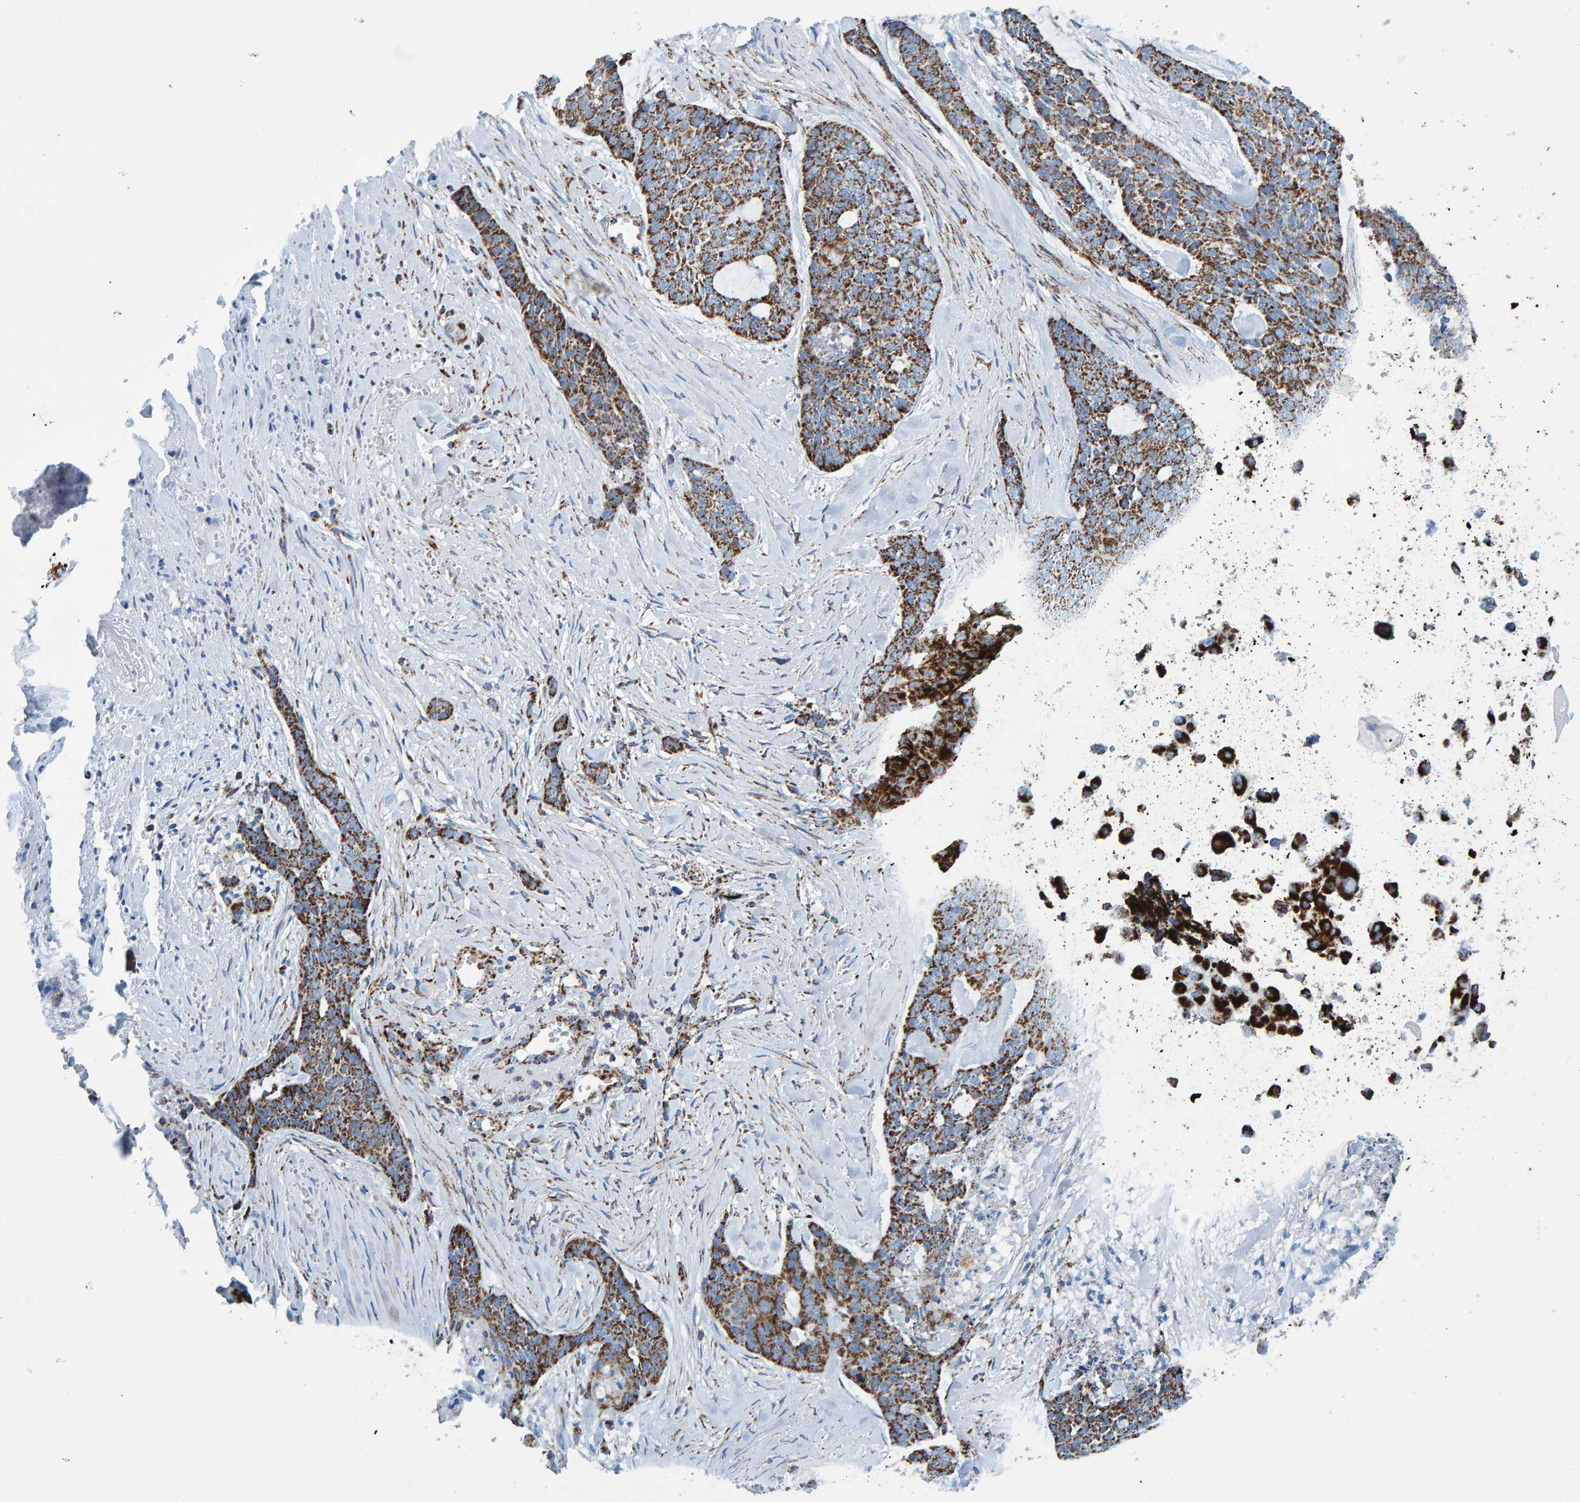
{"staining": {"intensity": "strong", "quantity": ">75%", "location": "cytoplasmic/membranous"}, "tissue": "skin cancer", "cell_type": "Tumor cells", "image_type": "cancer", "snomed": [{"axis": "morphology", "description": "Basal cell carcinoma"}, {"axis": "topography", "description": "Skin"}], "caption": "Immunohistochemical staining of human skin basal cell carcinoma demonstrates high levels of strong cytoplasmic/membranous staining in about >75% of tumor cells. (DAB IHC, brown staining for protein, blue staining for nuclei).", "gene": "ENSG00000262660", "patient": {"sex": "female", "age": 64}}